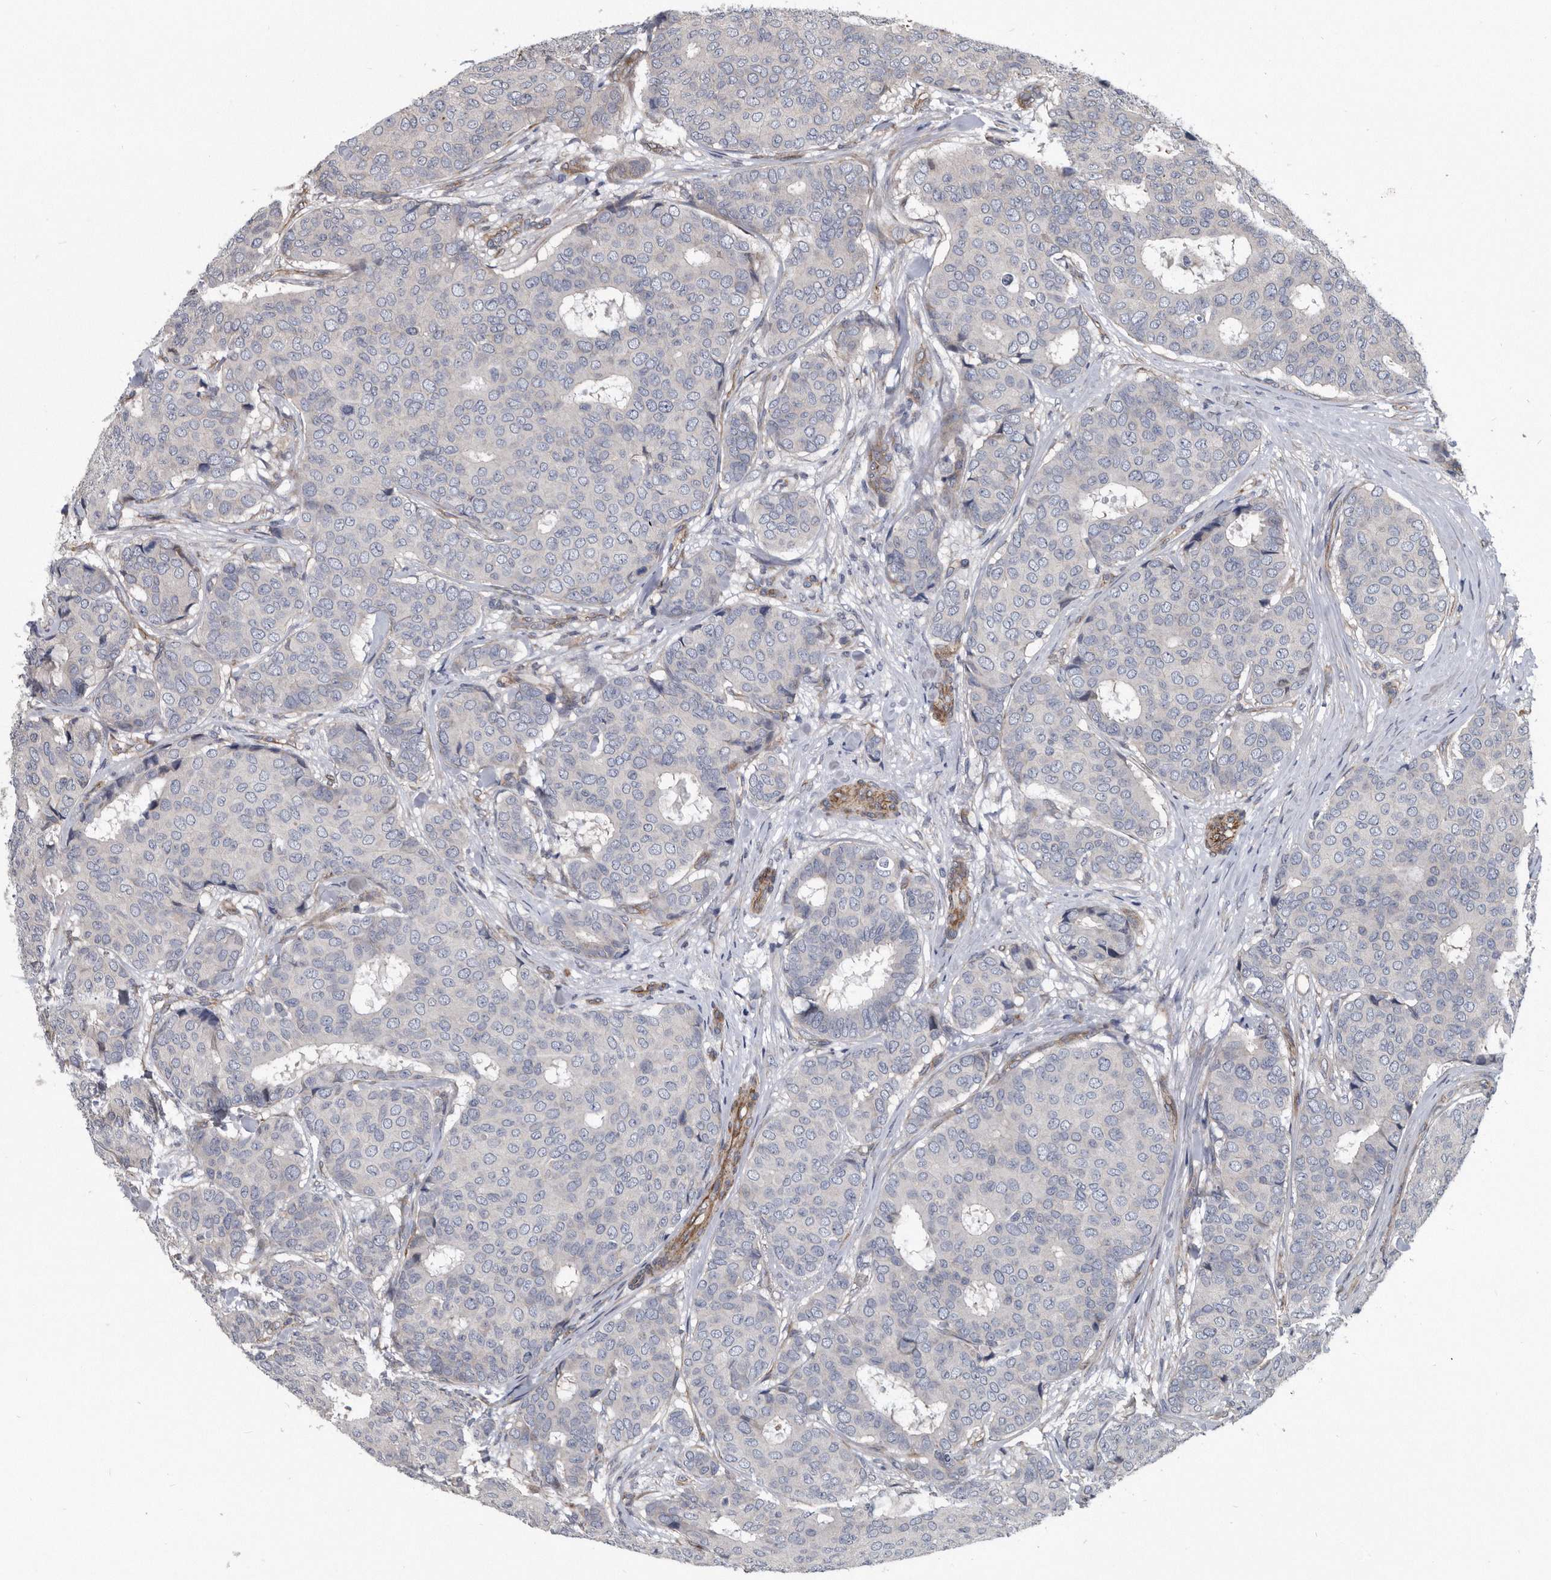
{"staining": {"intensity": "negative", "quantity": "none", "location": "none"}, "tissue": "breast cancer", "cell_type": "Tumor cells", "image_type": "cancer", "snomed": [{"axis": "morphology", "description": "Duct carcinoma"}, {"axis": "topography", "description": "Breast"}], "caption": "This is a photomicrograph of IHC staining of breast cancer, which shows no staining in tumor cells.", "gene": "ARMCX1", "patient": {"sex": "female", "age": 75}}